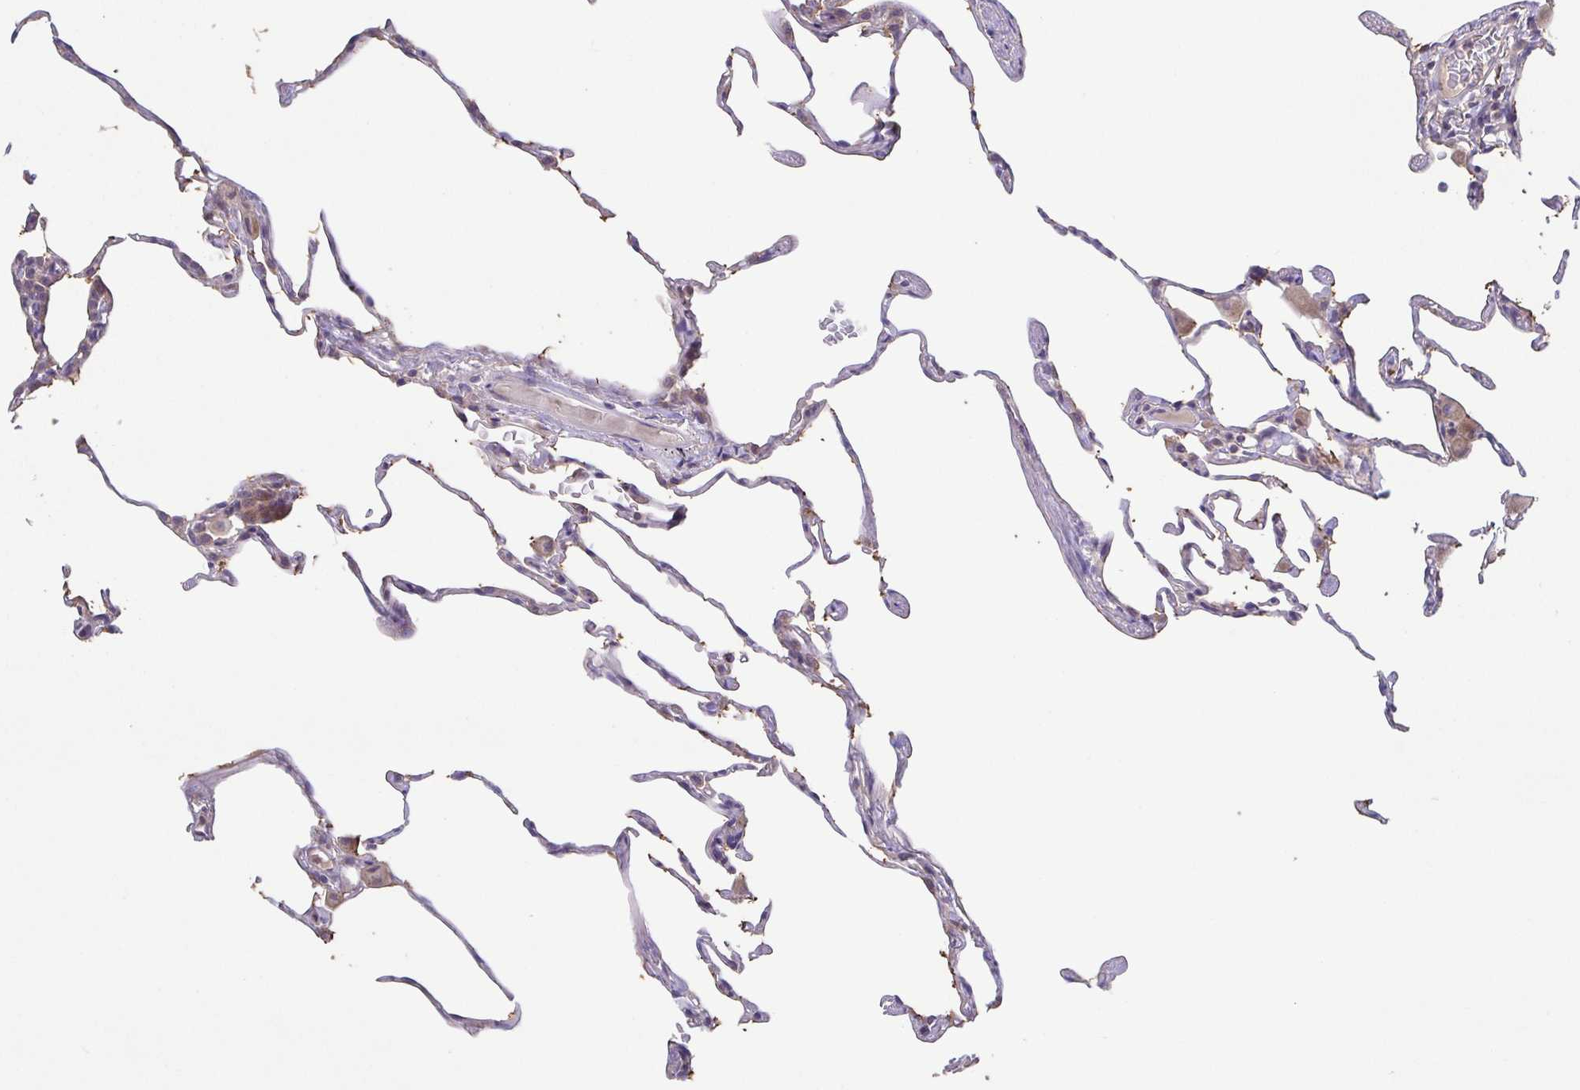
{"staining": {"intensity": "moderate", "quantity": "25%-75%", "location": "cytoplasmic/membranous"}, "tissue": "lung", "cell_type": "Alveolar cells", "image_type": "normal", "snomed": [{"axis": "morphology", "description": "Normal tissue, NOS"}, {"axis": "topography", "description": "Lung"}], "caption": "A brown stain shows moderate cytoplasmic/membranous positivity of a protein in alveolar cells of normal human lung.", "gene": "OSBPL7", "patient": {"sex": "female", "age": 57}}